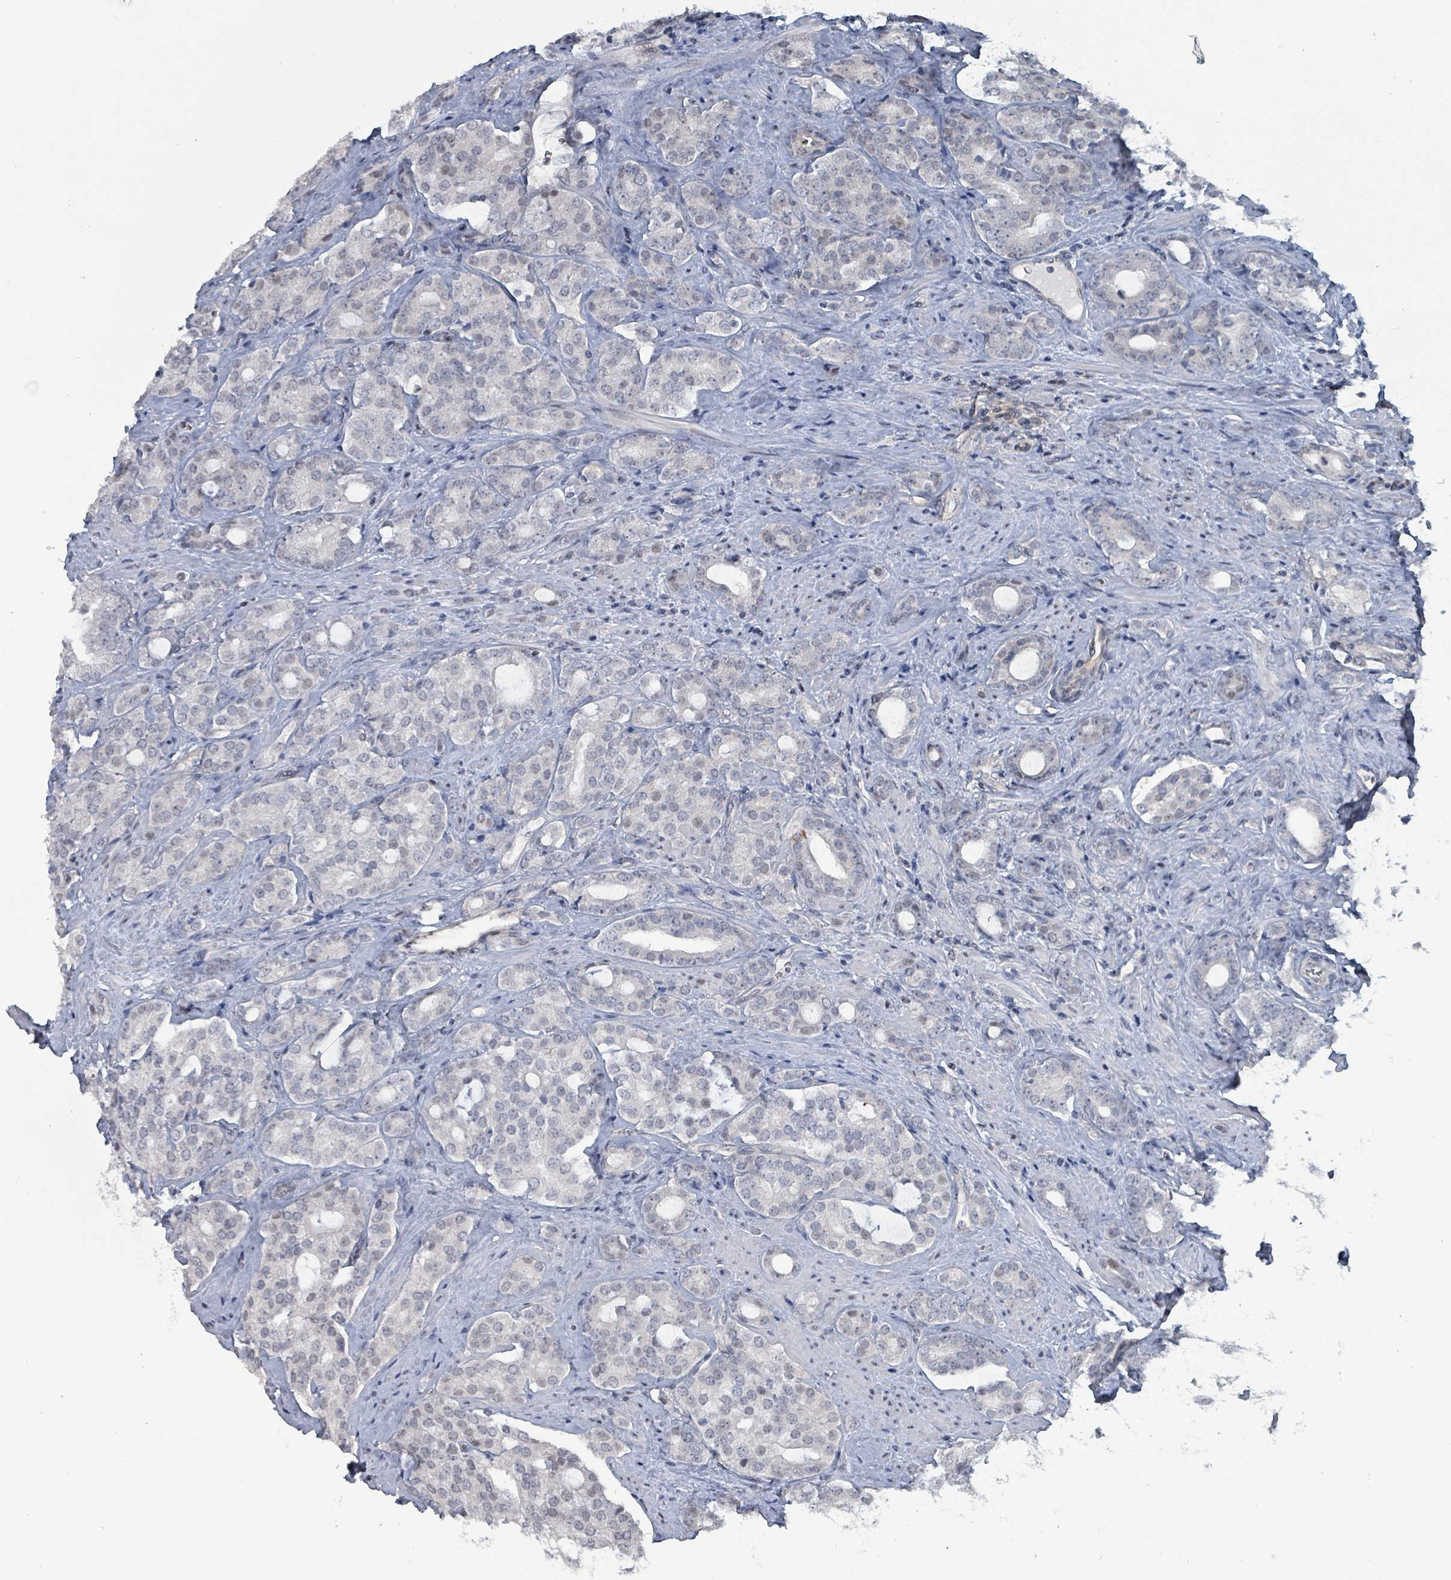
{"staining": {"intensity": "negative", "quantity": "none", "location": "none"}, "tissue": "prostate cancer", "cell_type": "Tumor cells", "image_type": "cancer", "snomed": [{"axis": "morphology", "description": "Adenocarcinoma, High grade"}, {"axis": "topography", "description": "Prostate"}], "caption": "Immunohistochemistry (IHC) image of high-grade adenocarcinoma (prostate) stained for a protein (brown), which displays no positivity in tumor cells.", "gene": "BIVM", "patient": {"sex": "male", "age": 63}}